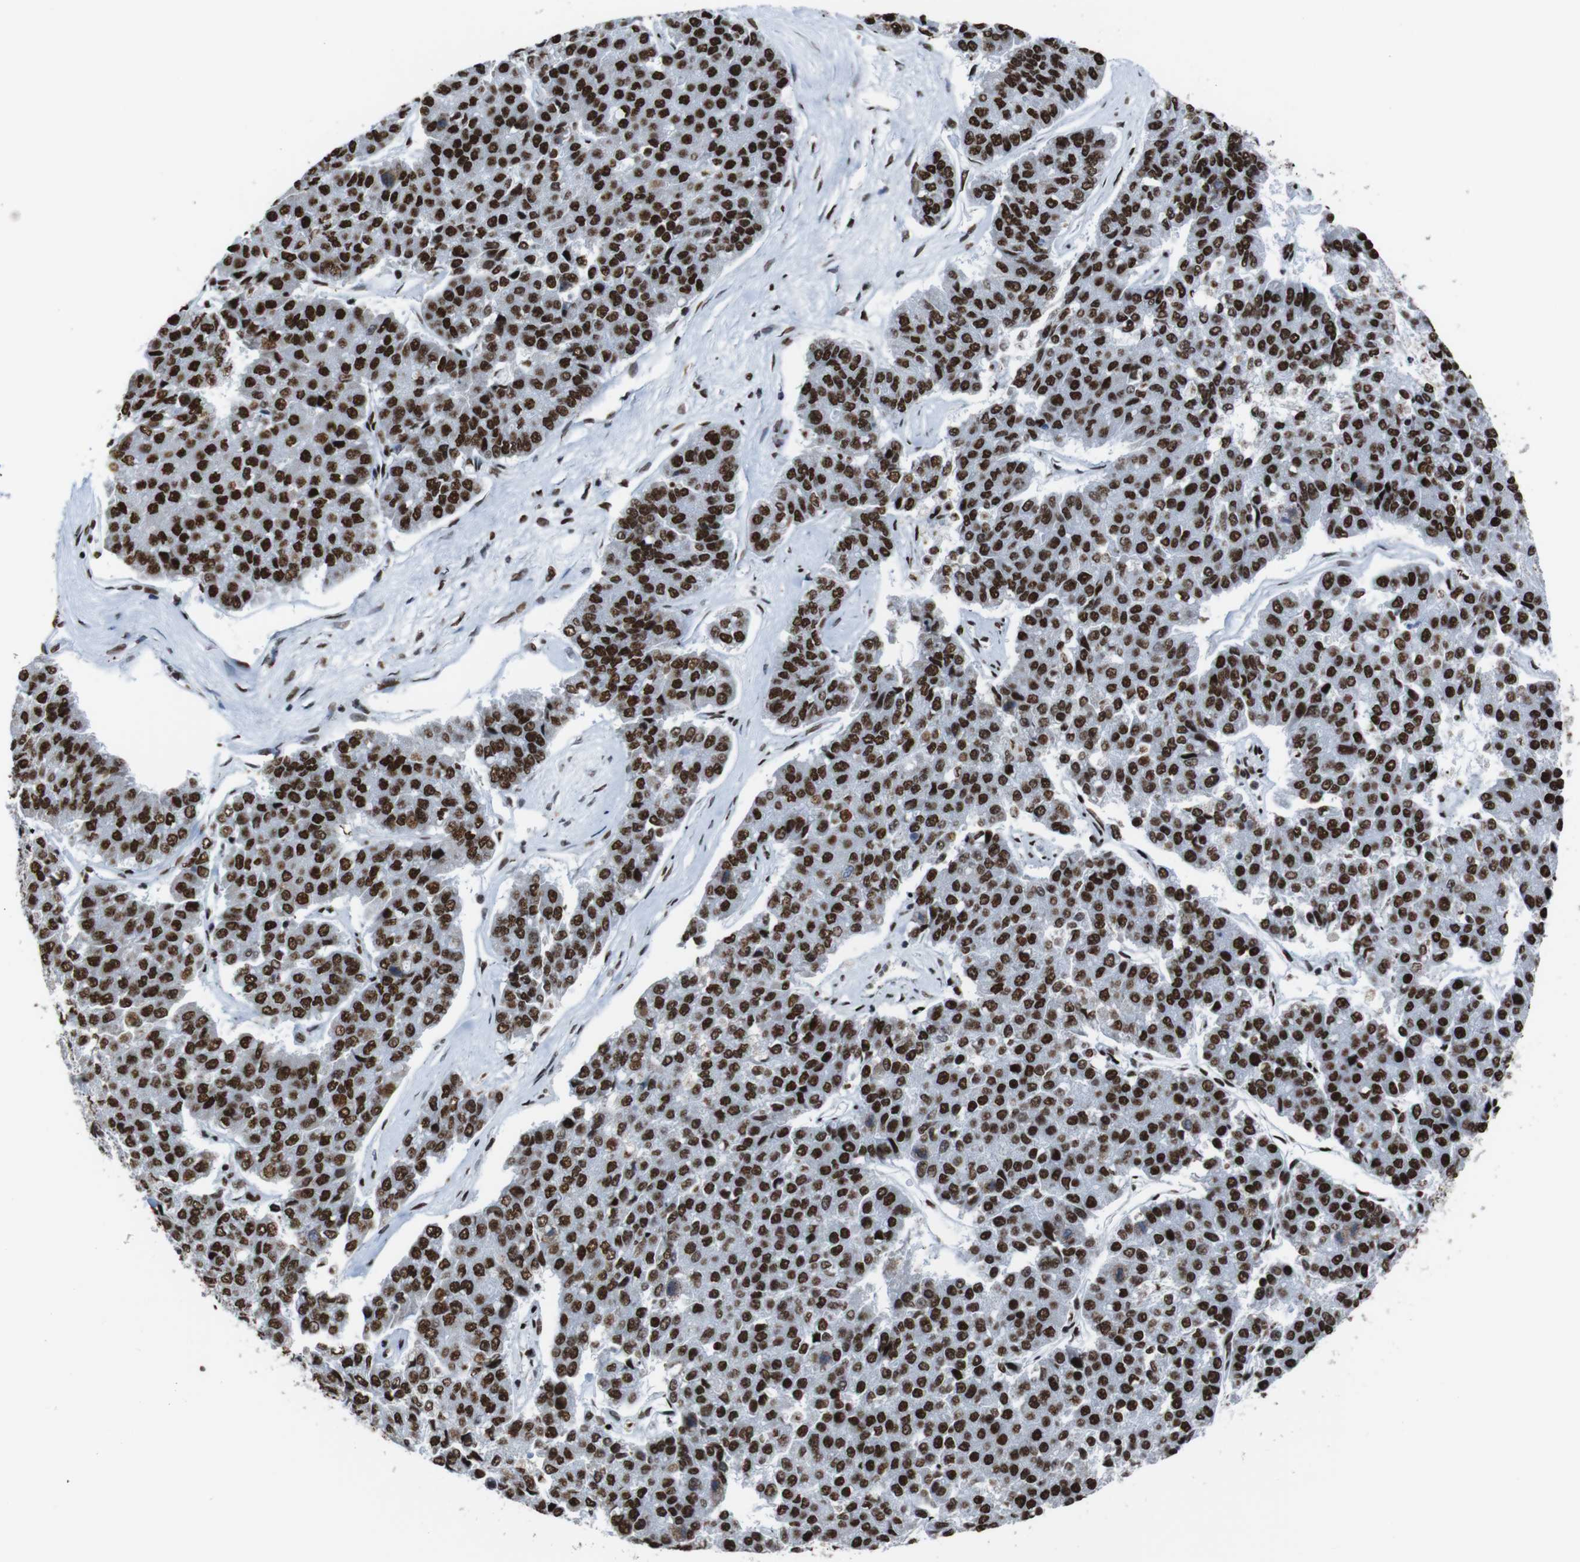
{"staining": {"intensity": "strong", "quantity": ">75%", "location": "nuclear"}, "tissue": "pancreatic cancer", "cell_type": "Tumor cells", "image_type": "cancer", "snomed": [{"axis": "morphology", "description": "Adenocarcinoma, NOS"}, {"axis": "topography", "description": "Pancreas"}], "caption": "Protein expression analysis of pancreatic cancer displays strong nuclear expression in about >75% of tumor cells.", "gene": "ROMO1", "patient": {"sex": "male", "age": 50}}